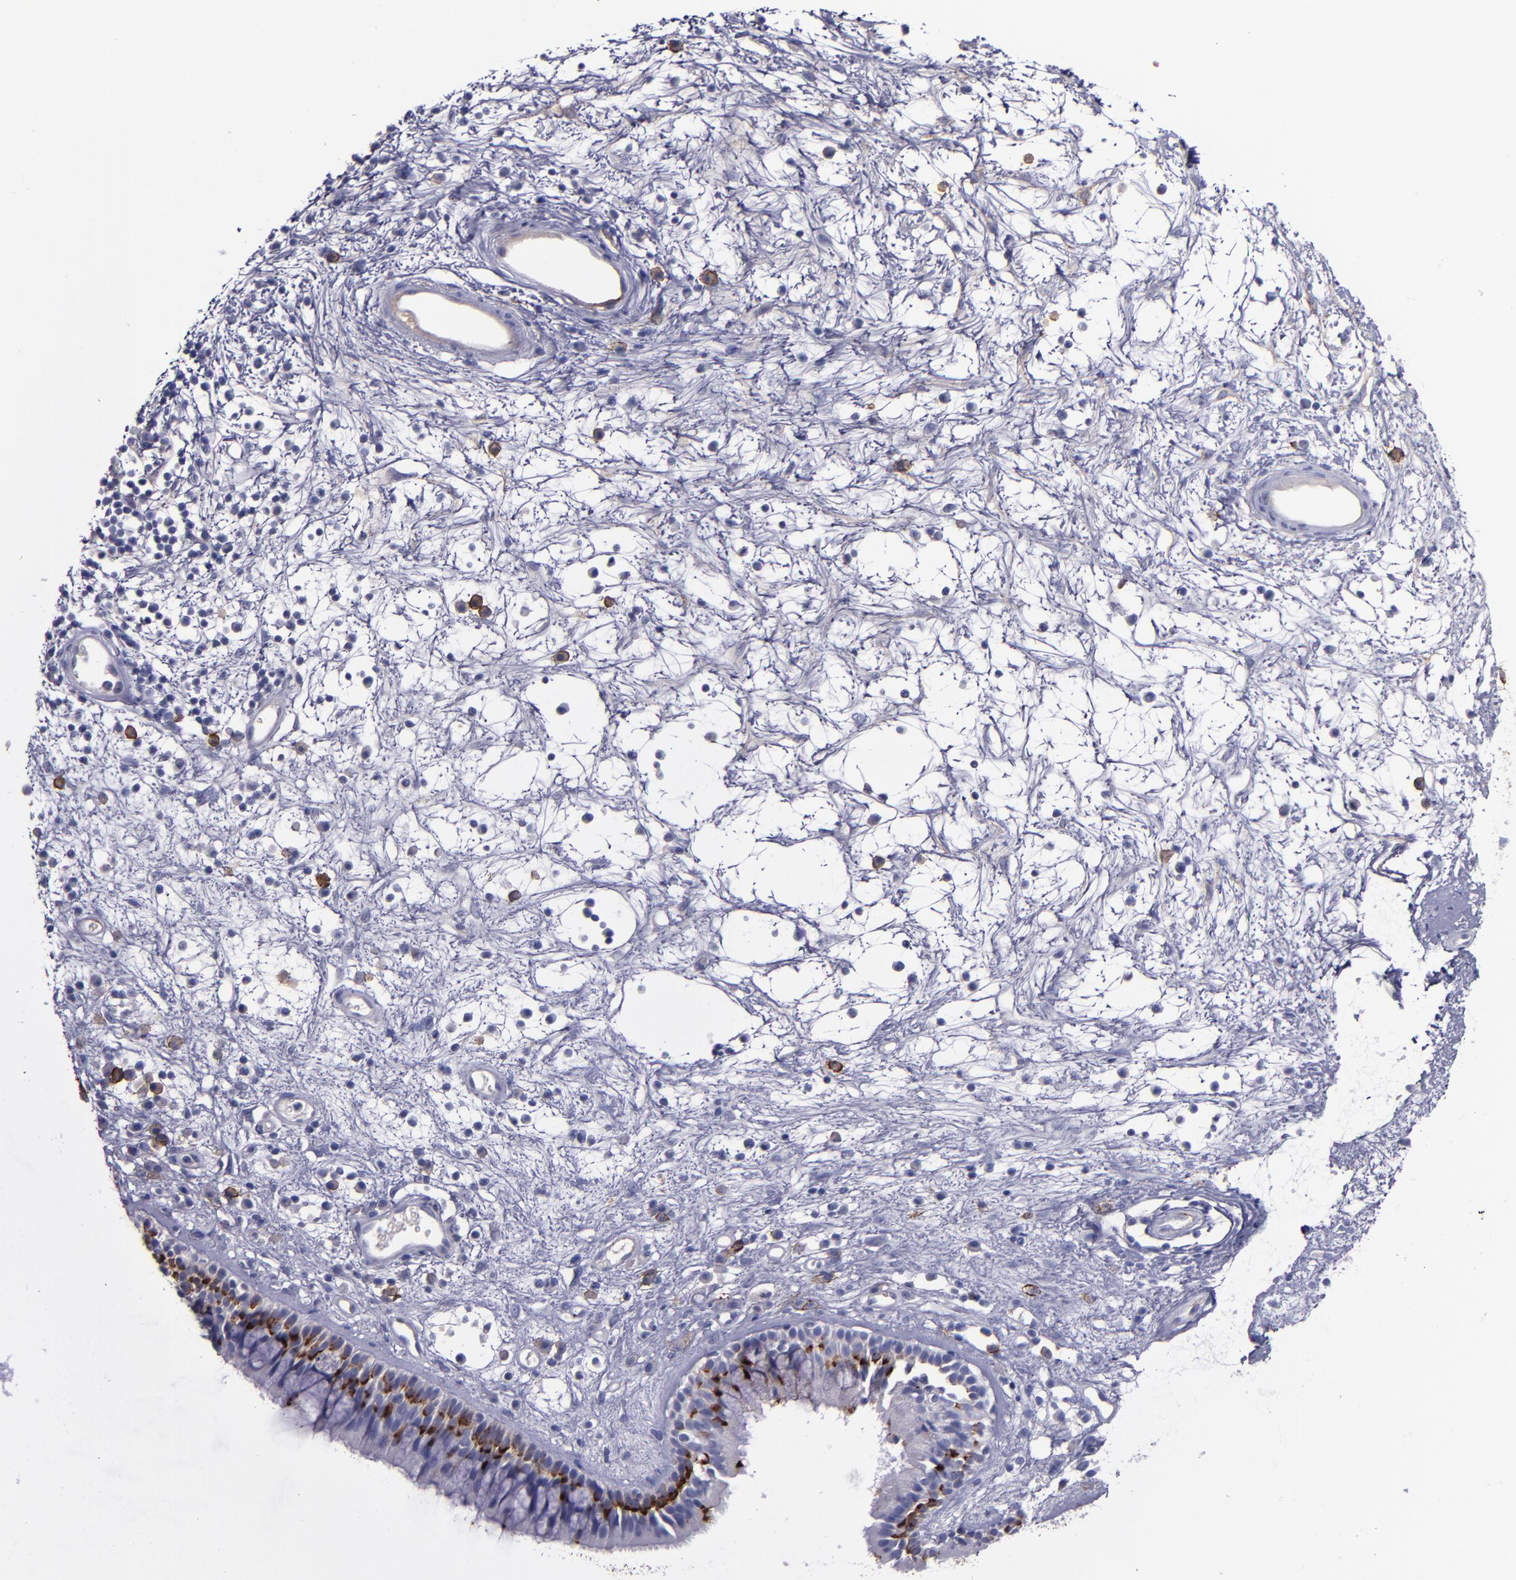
{"staining": {"intensity": "strong", "quantity": ">75%", "location": "cytoplasmic/membranous"}, "tissue": "nasopharynx", "cell_type": "Respiratory epithelial cells", "image_type": "normal", "snomed": [{"axis": "morphology", "description": "Normal tissue, NOS"}, {"axis": "morphology", "description": "Inflammation, NOS"}, {"axis": "topography", "description": "Nasopharynx"}], "caption": "Nasopharynx stained with IHC reveals strong cytoplasmic/membranous expression in about >75% of respiratory epithelial cells. The staining was performed using DAB to visualize the protein expression in brown, while the nuclei were stained in blue with hematoxylin (Magnification: 20x).", "gene": "MFGE8", "patient": {"sex": "male", "age": 48}}